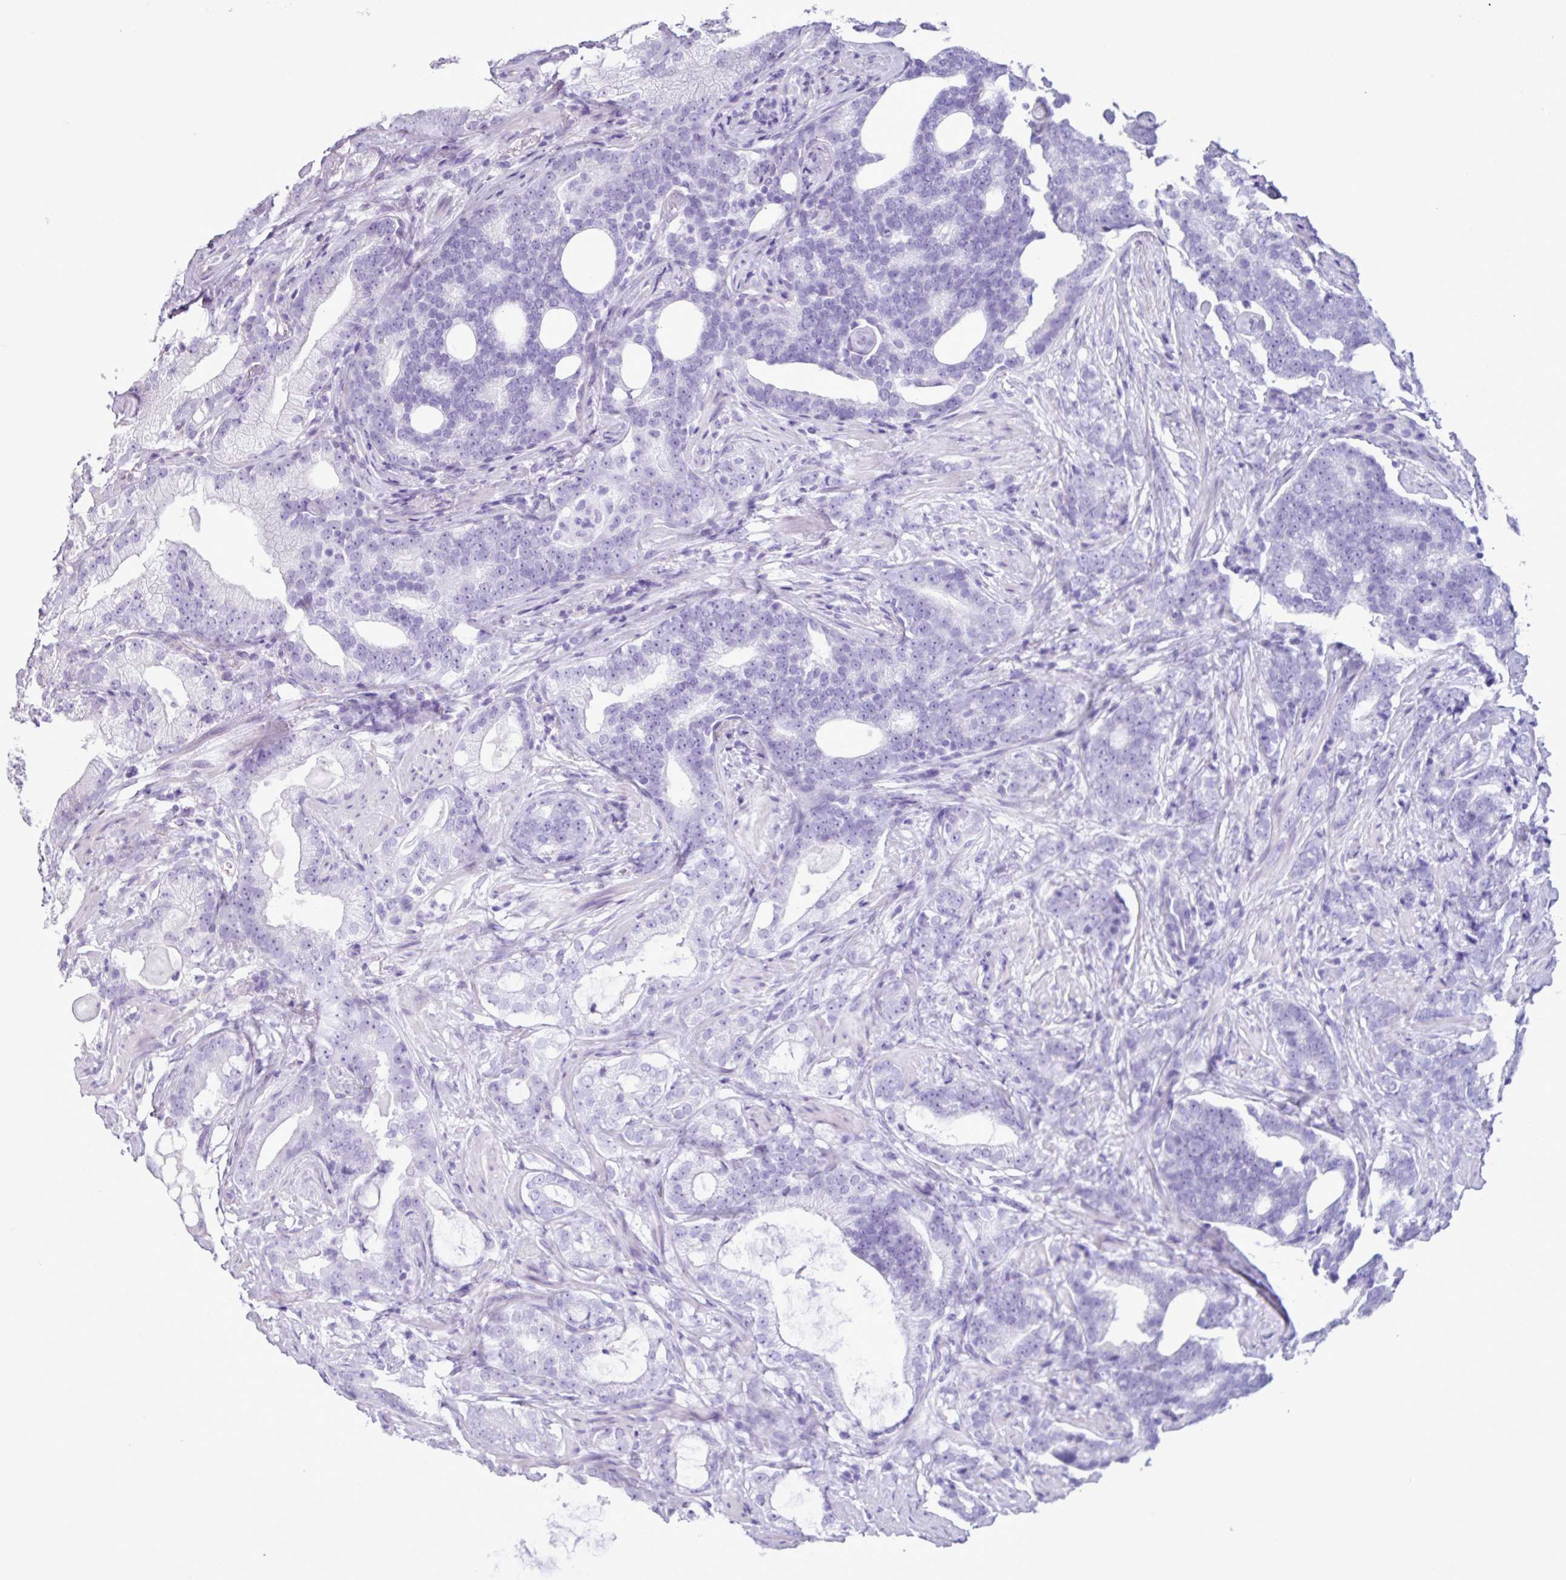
{"staining": {"intensity": "negative", "quantity": "none", "location": "none"}, "tissue": "prostate cancer", "cell_type": "Tumor cells", "image_type": "cancer", "snomed": [{"axis": "morphology", "description": "Adenocarcinoma, High grade"}, {"axis": "topography", "description": "Prostate"}], "caption": "The histopathology image shows no significant expression in tumor cells of high-grade adenocarcinoma (prostate).", "gene": "PPP1R35", "patient": {"sex": "male", "age": 64}}